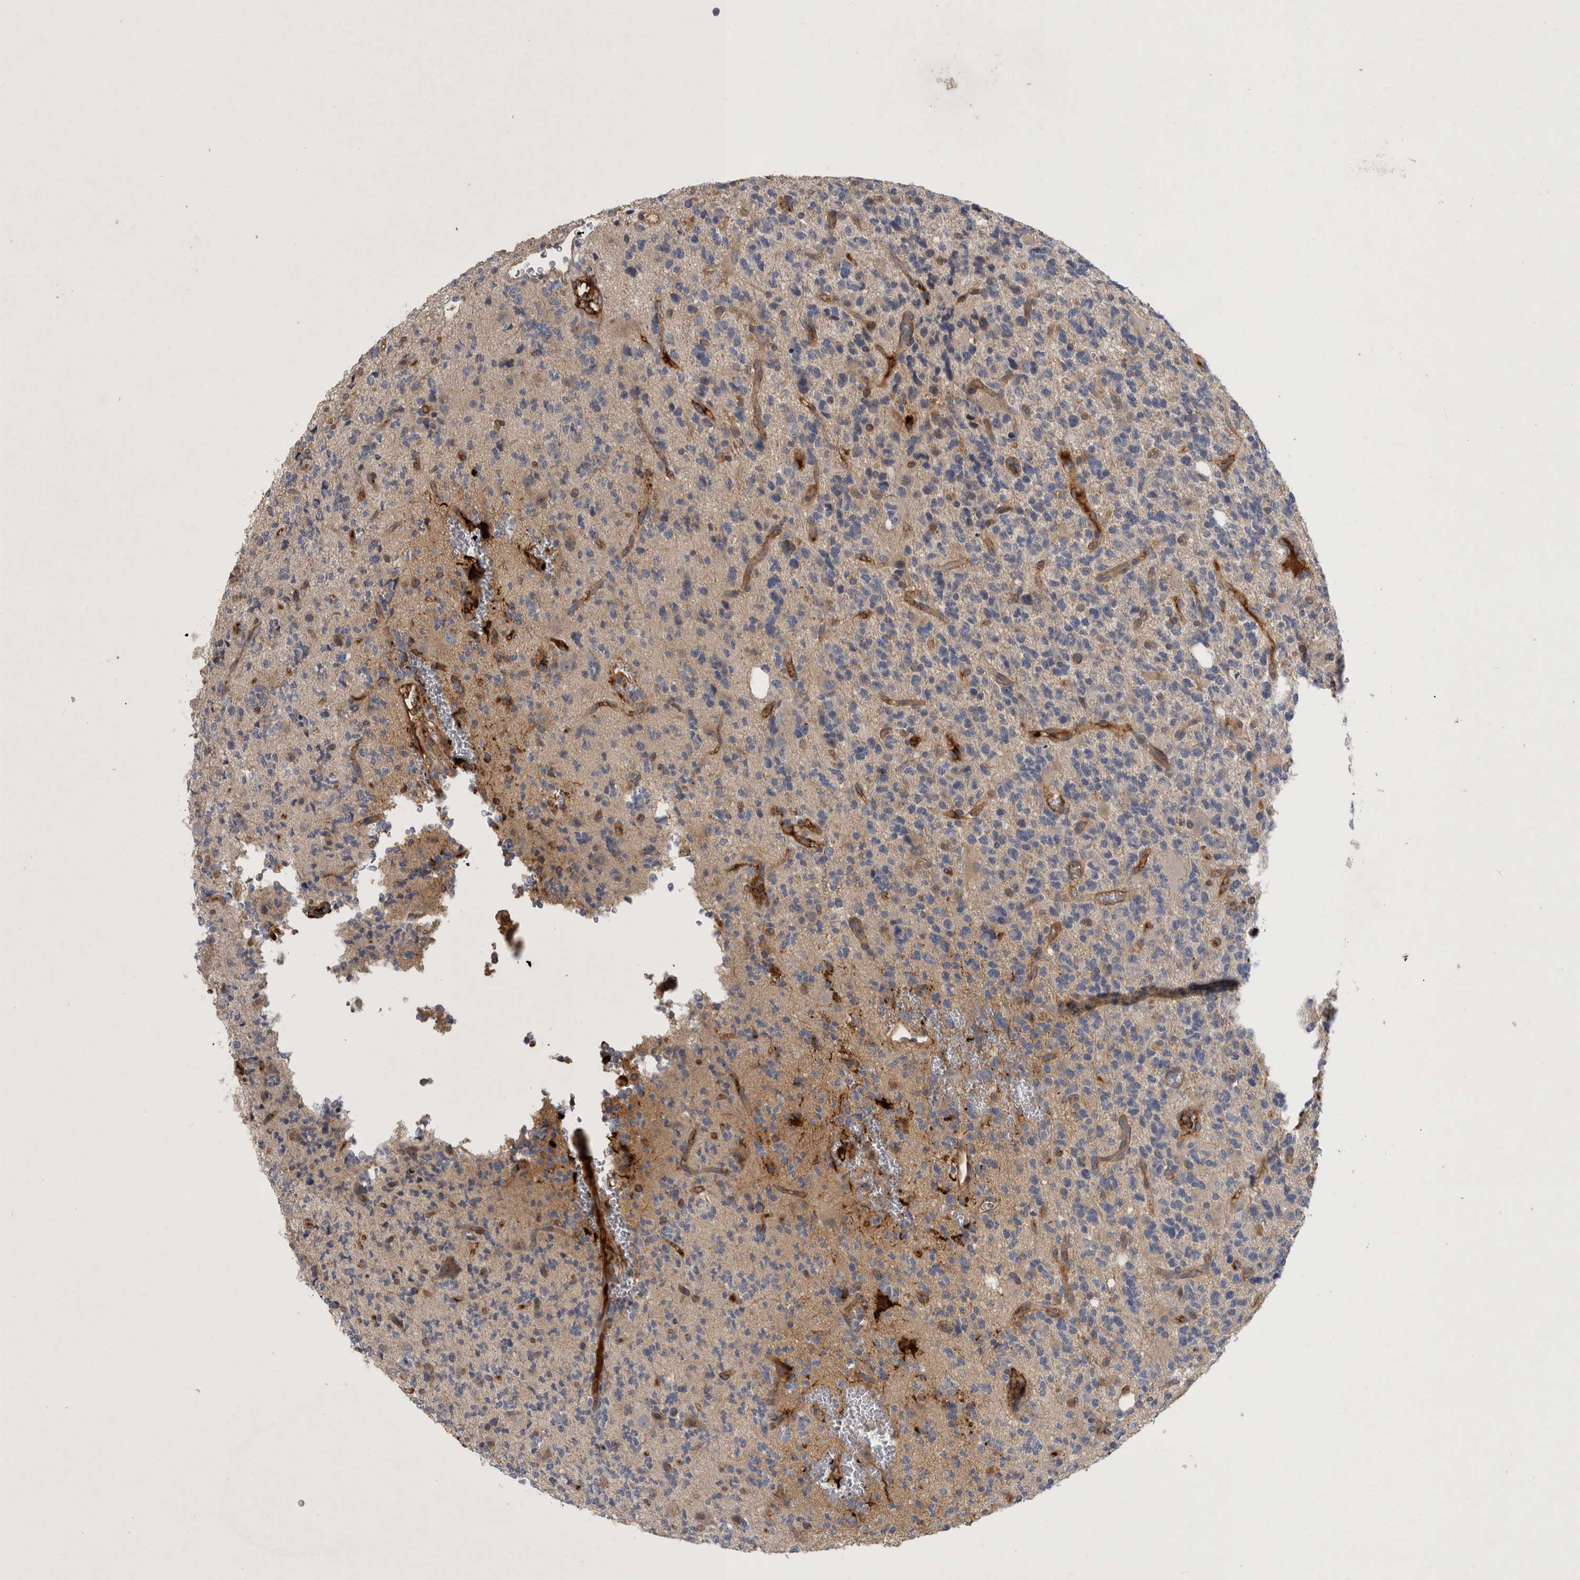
{"staining": {"intensity": "negative", "quantity": "none", "location": "none"}, "tissue": "glioma", "cell_type": "Tumor cells", "image_type": "cancer", "snomed": [{"axis": "morphology", "description": "Glioma, malignant, High grade"}, {"axis": "topography", "description": "Brain"}], "caption": "The IHC photomicrograph has no significant positivity in tumor cells of glioma tissue.", "gene": "MLPH", "patient": {"sex": "female", "age": 62}}